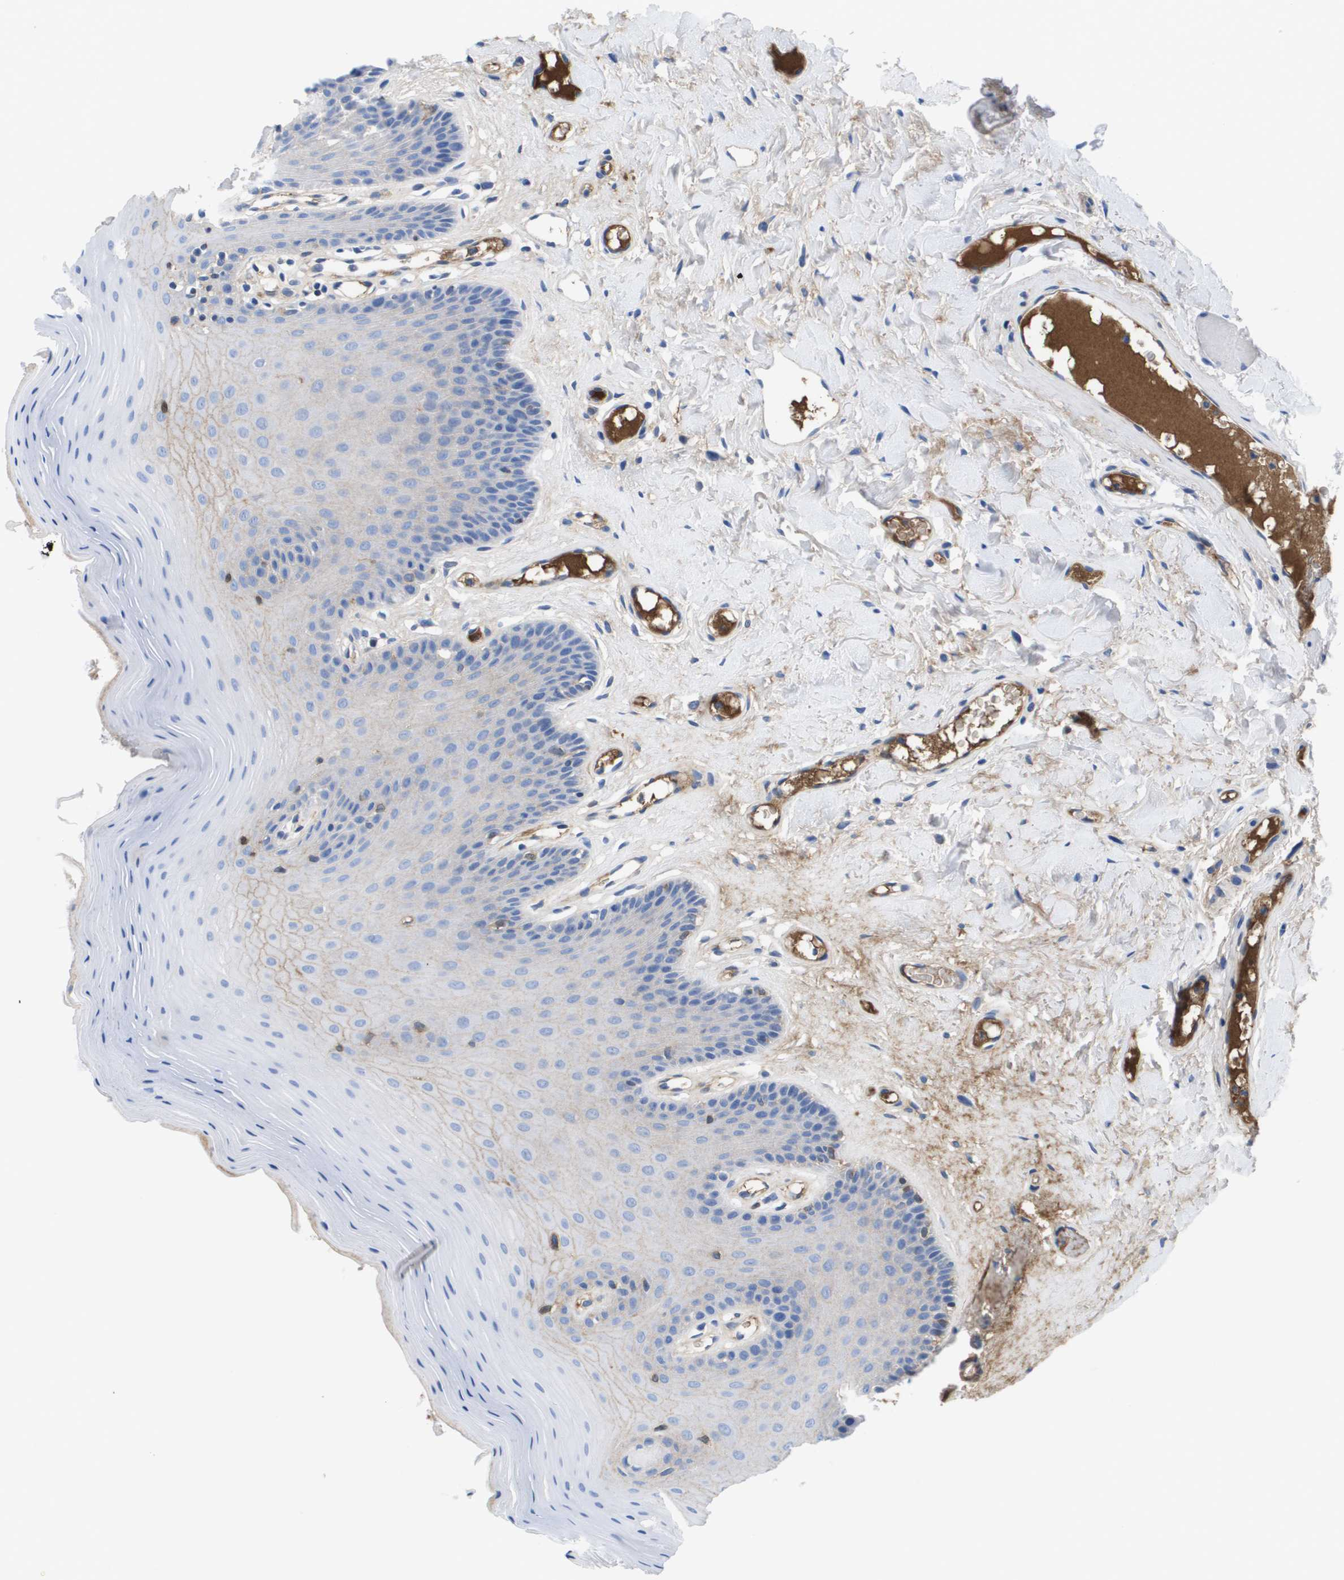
{"staining": {"intensity": "negative", "quantity": "none", "location": "none"}, "tissue": "oral mucosa", "cell_type": "Squamous epithelial cells", "image_type": "normal", "snomed": [{"axis": "morphology", "description": "Normal tissue, NOS"}, {"axis": "morphology", "description": "Squamous cell carcinoma, NOS"}, {"axis": "topography", "description": "Oral tissue"}, {"axis": "topography", "description": "Head-Neck"}], "caption": "Oral mucosa was stained to show a protein in brown. There is no significant positivity in squamous epithelial cells. The staining is performed using DAB brown chromogen with nuclei counter-stained in using hematoxylin.", "gene": "APOA1", "patient": {"sex": "male", "age": 71}}